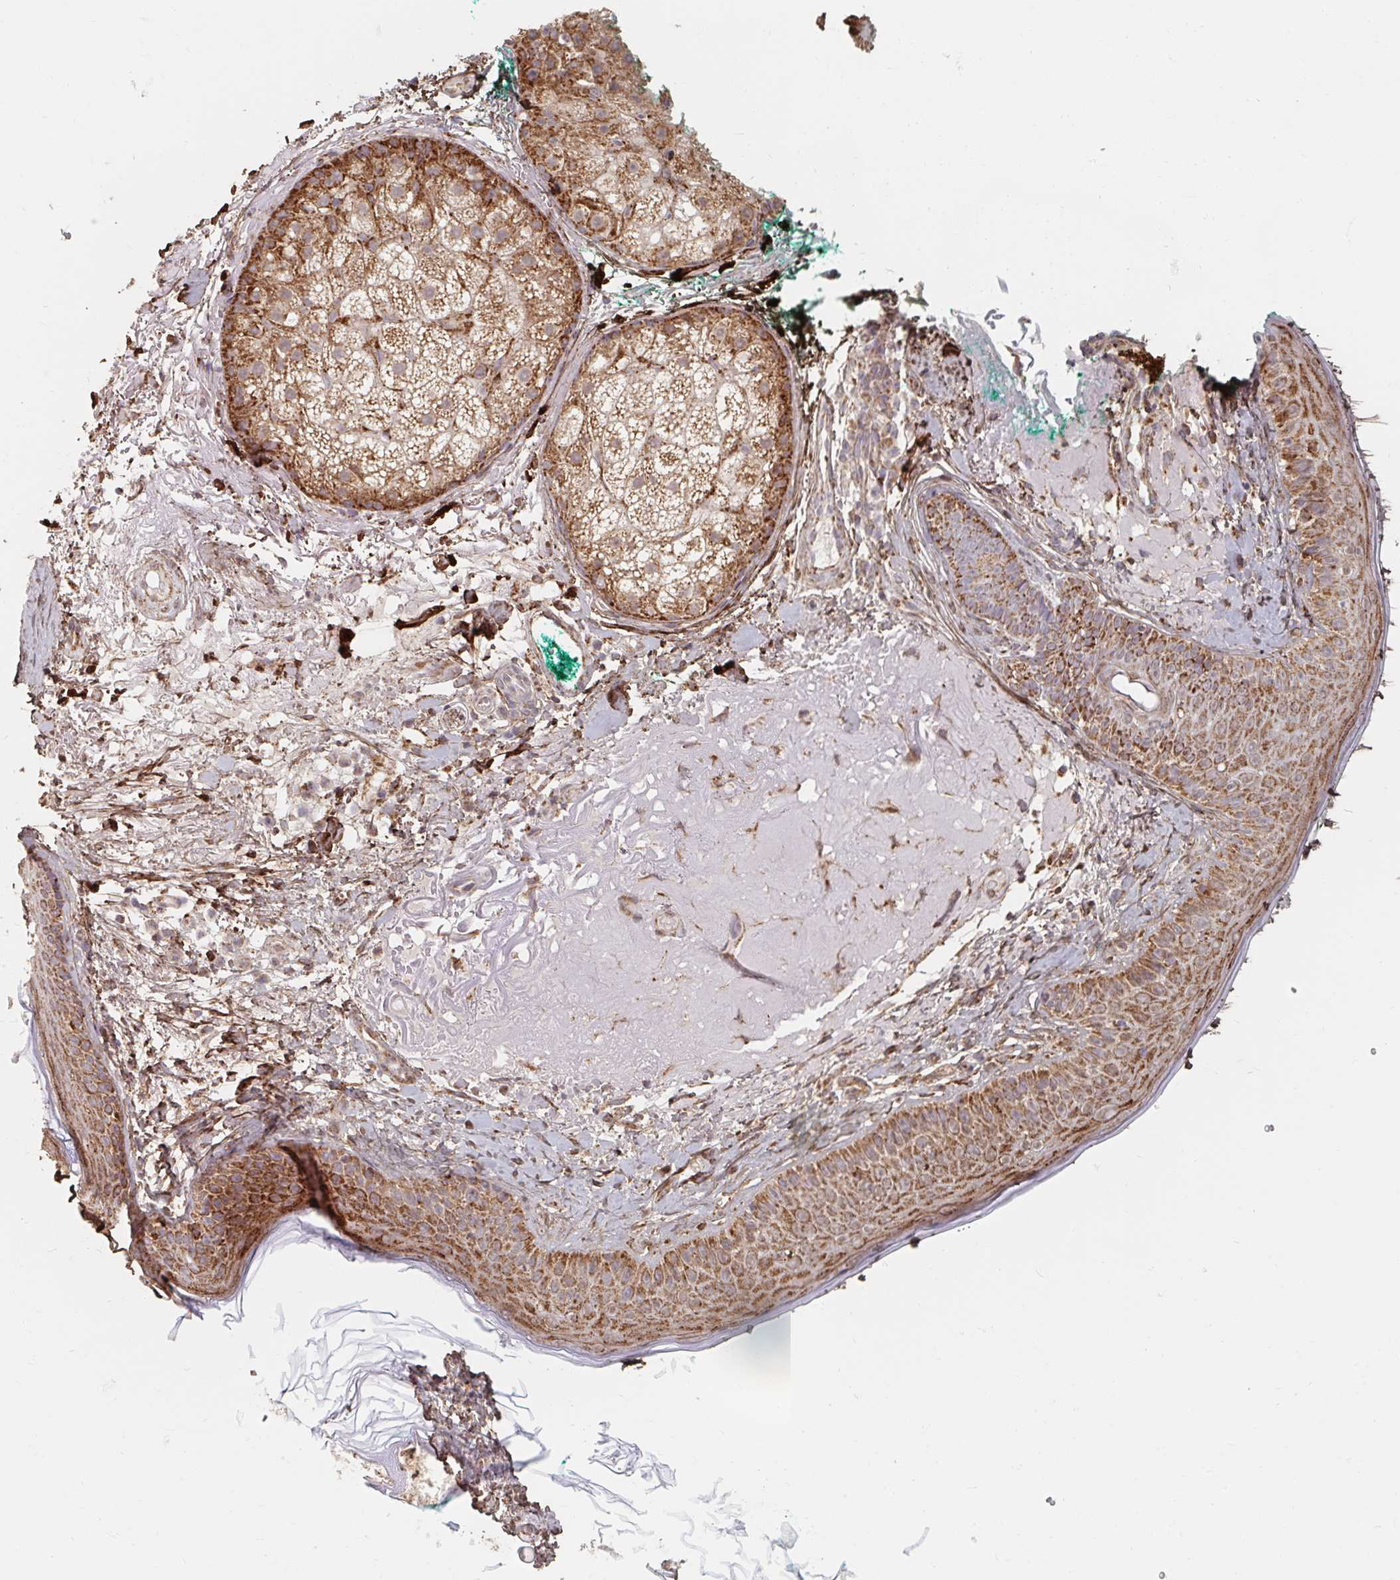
{"staining": {"intensity": "moderate", "quantity": ">75%", "location": "cytoplasmic/membranous"}, "tissue": "skin", "cell_type": "Fibroblasts", "image_type": "normal", "snomed": [{"axis": "morphology", "description": "Normal tissue, NOS"}, {"axis": "topography", "description": "Skin"}], "caption": "Immunohistochemical staining of normal skin displays >75% levels of moderate cytoplasmic/membranous protein positivity in approximately >75% of fibroblasts.", "gene": "MAVS", "patient": {"sex": "male", "age": 73}}